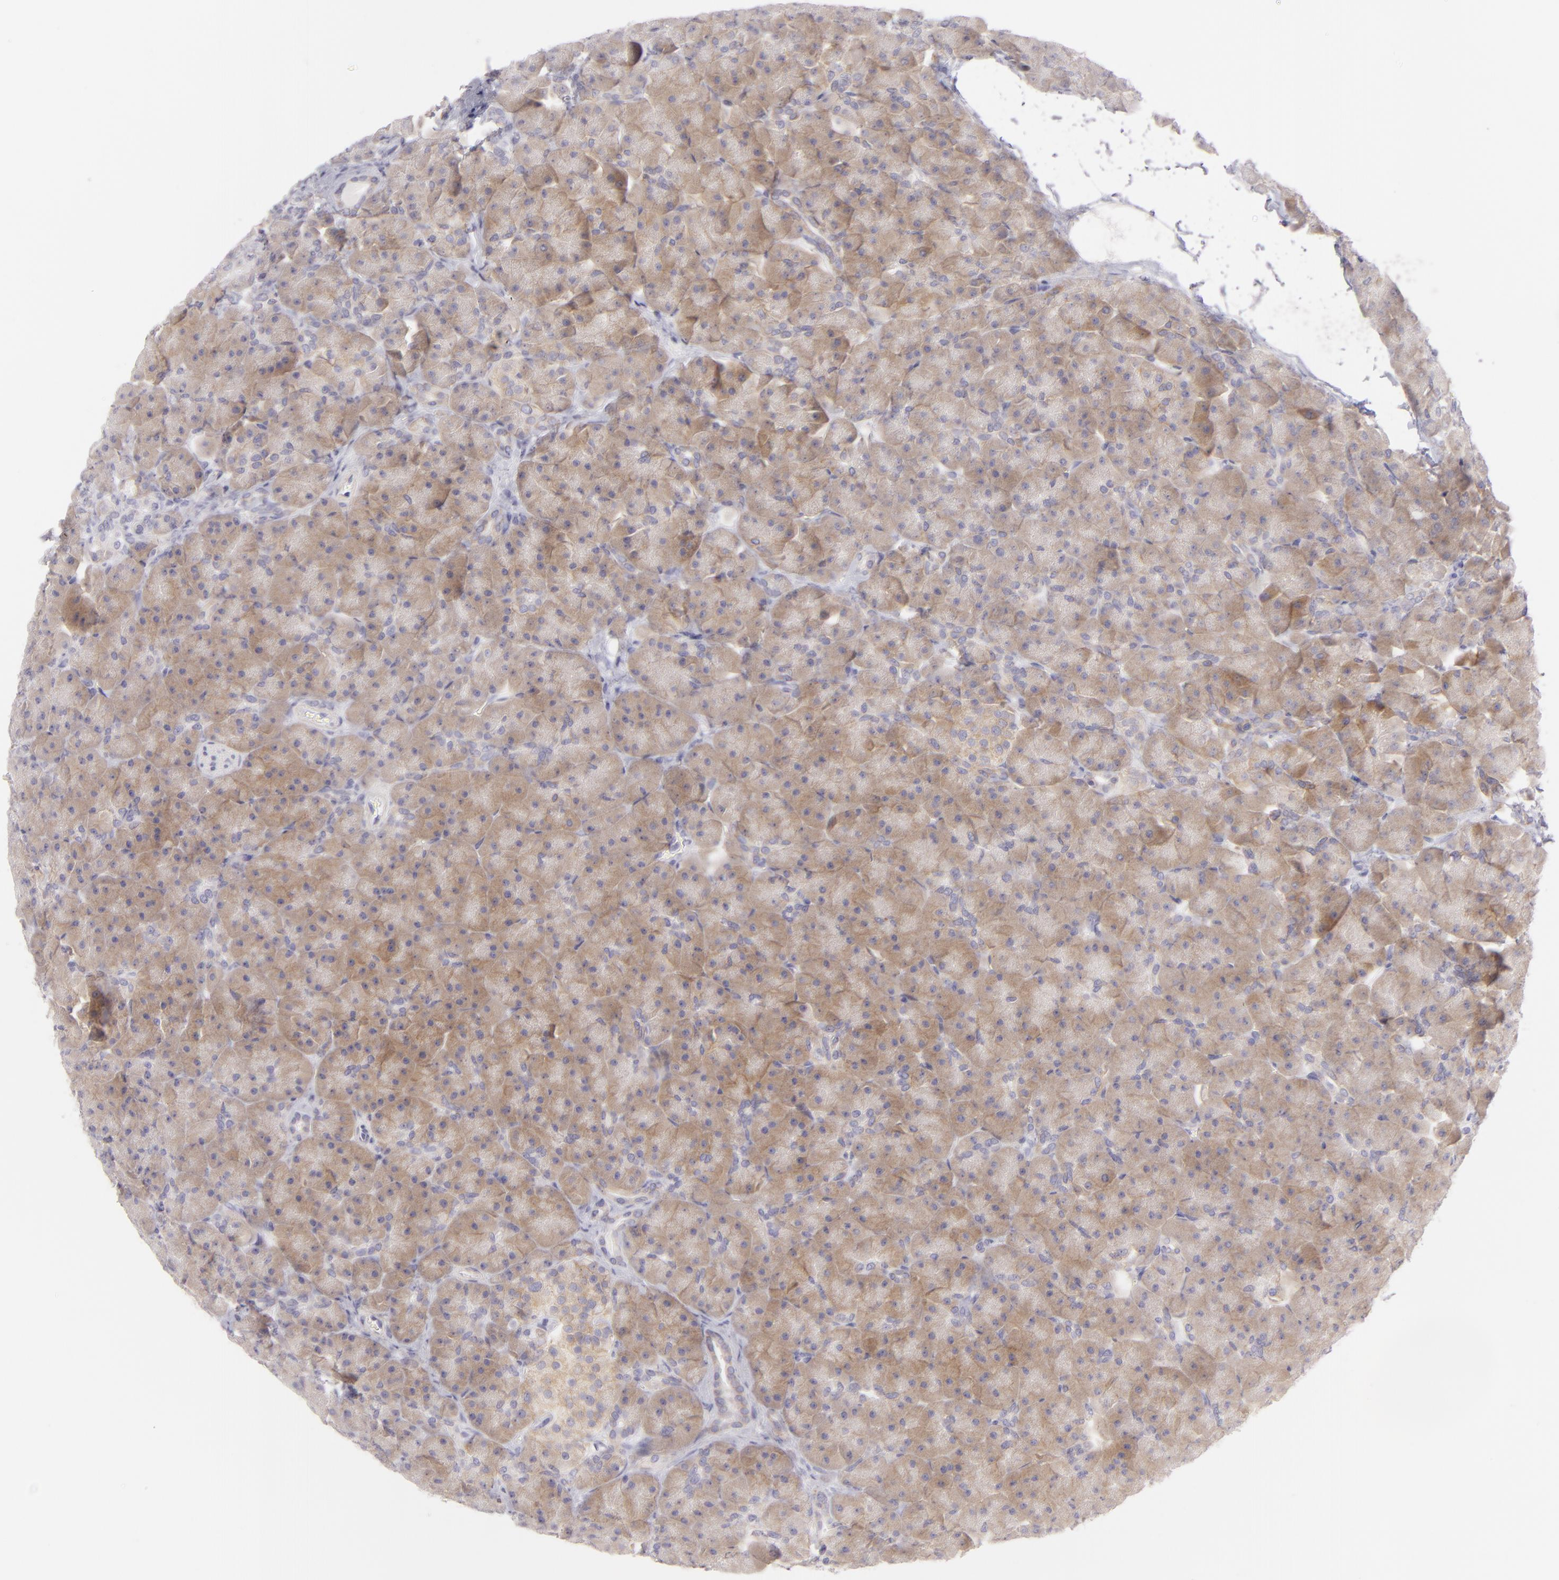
{"staining": {"intensity": "weak", "quantity": ">75%", "location": "cytoplasmic/membranous"}, "tissue": "pancreas", "cell_type": "Exocrine glandular cells", "image_type": "normal", "snomed": [{"axis": "morphology", "description": "Normal tissue, NOS"}, {"axis": "topography", "description": "Pancreas"}], "caption": "Exocrine glandular cells demonstrate low levels of weak cytoplasmic/membranous expression in about >75% of cells in benign pancreas. The protein of interest is shown in brown color, while the nuclei are stained blue.", "gene": "DLG4", "patient": {"sex": "male", "age": 66}}